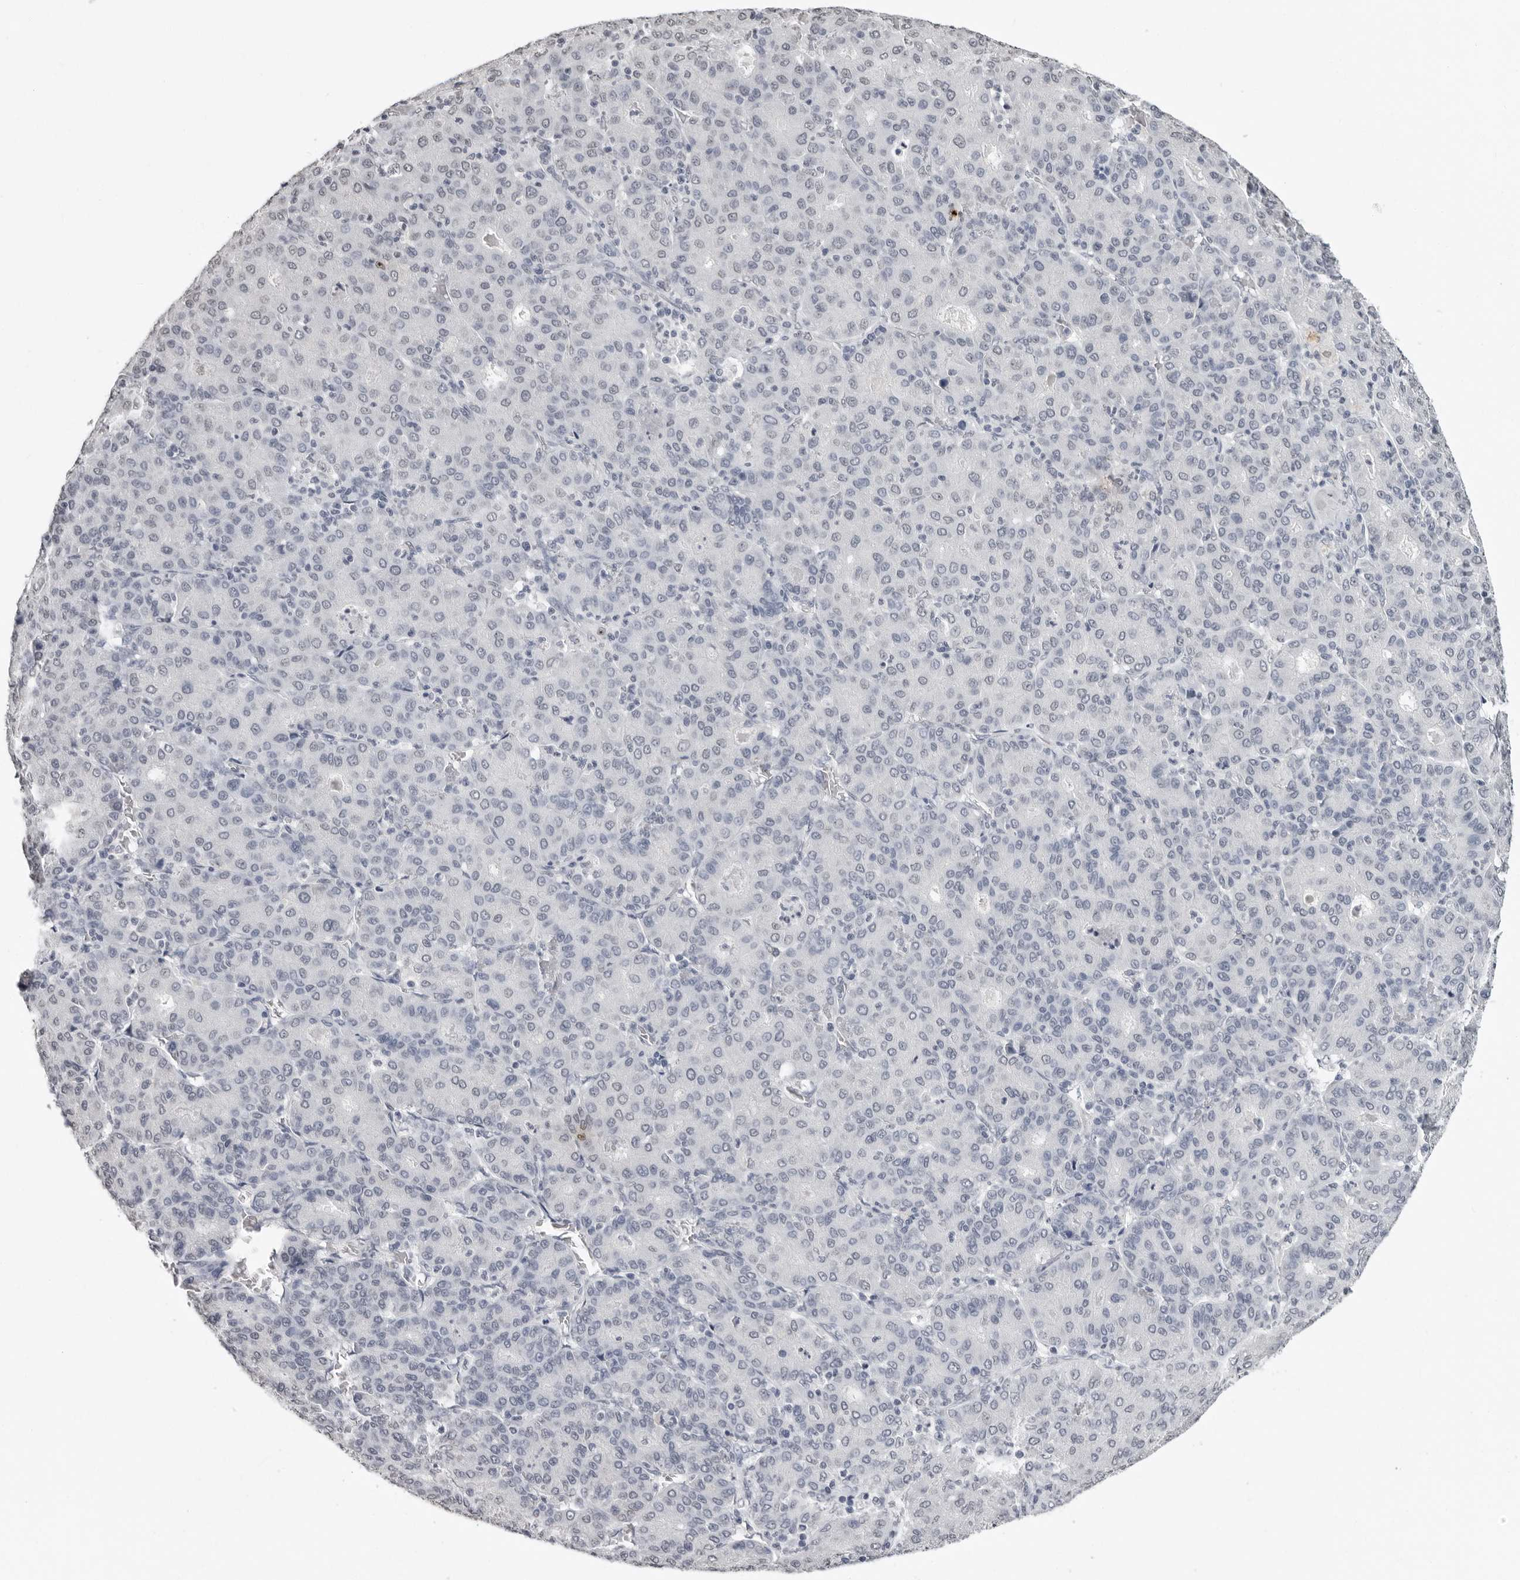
{"staining": {"intensity": "negative", "quantity": "none", "location": "none"}, "tissue": "liver cancer", "cell_type": "Tumor cells", "image_type": "cancer", "snomed": [{"axis": "morphology", "description": "Carcinoma, Hepatocellular, NOS"}, {"axis": "topography", "description": "Liver"}], "caption": "IHC of human liver hepatocellular carcinoma displays no staining in tumor cells. The staining was performed using DAB to visualize the protein expression in brown, while the nuclei were stained in blue with hematoxylin (Magnification: 20x).", "gene": "HEPACAM", "patient": {"sex": "male", "age": 65}}